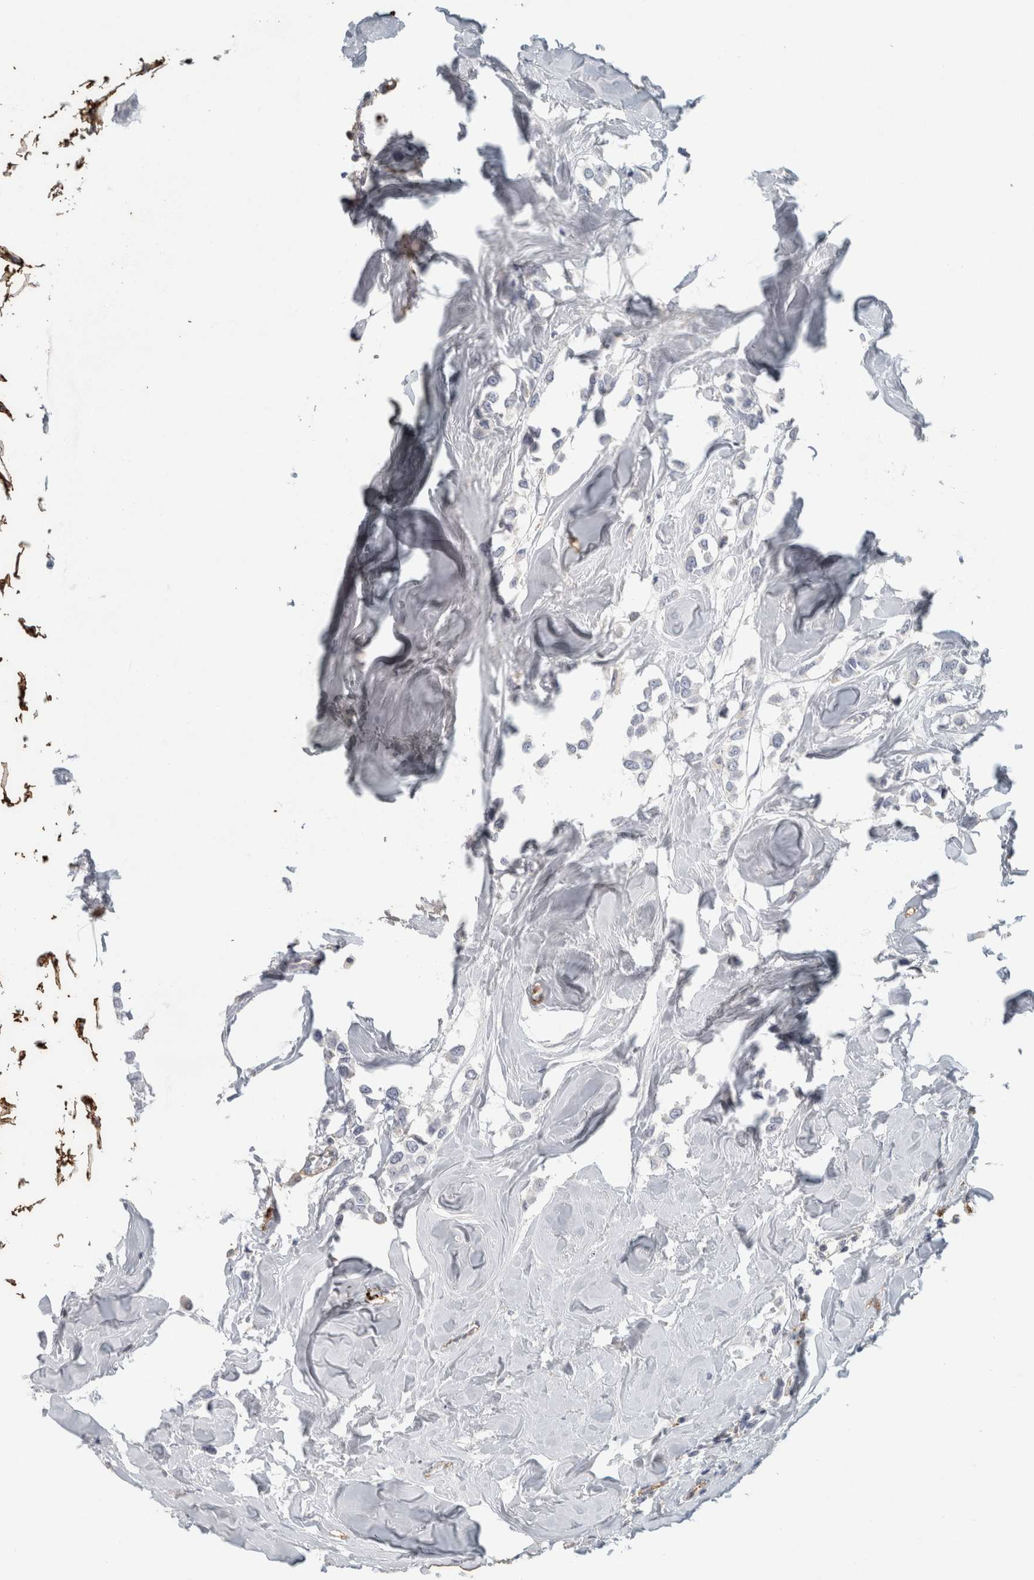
{"staining": {"intensity": "negative", "quantity": "none", "location": "none"}, "tissue": "breast cancer", "cell_type": "Tumor cells", "image_type": "cancer", "snomed": [{"axis": "morphology", "description": "Lobular carcinoma"}, {"axis": "topography", "description": "Breast"}], "caption": "This is an IHC micrograph of breast cancer. There is no staining in tumor cells.", "gene": "CD36", "patient": {"sex": "female", "age": 51}}